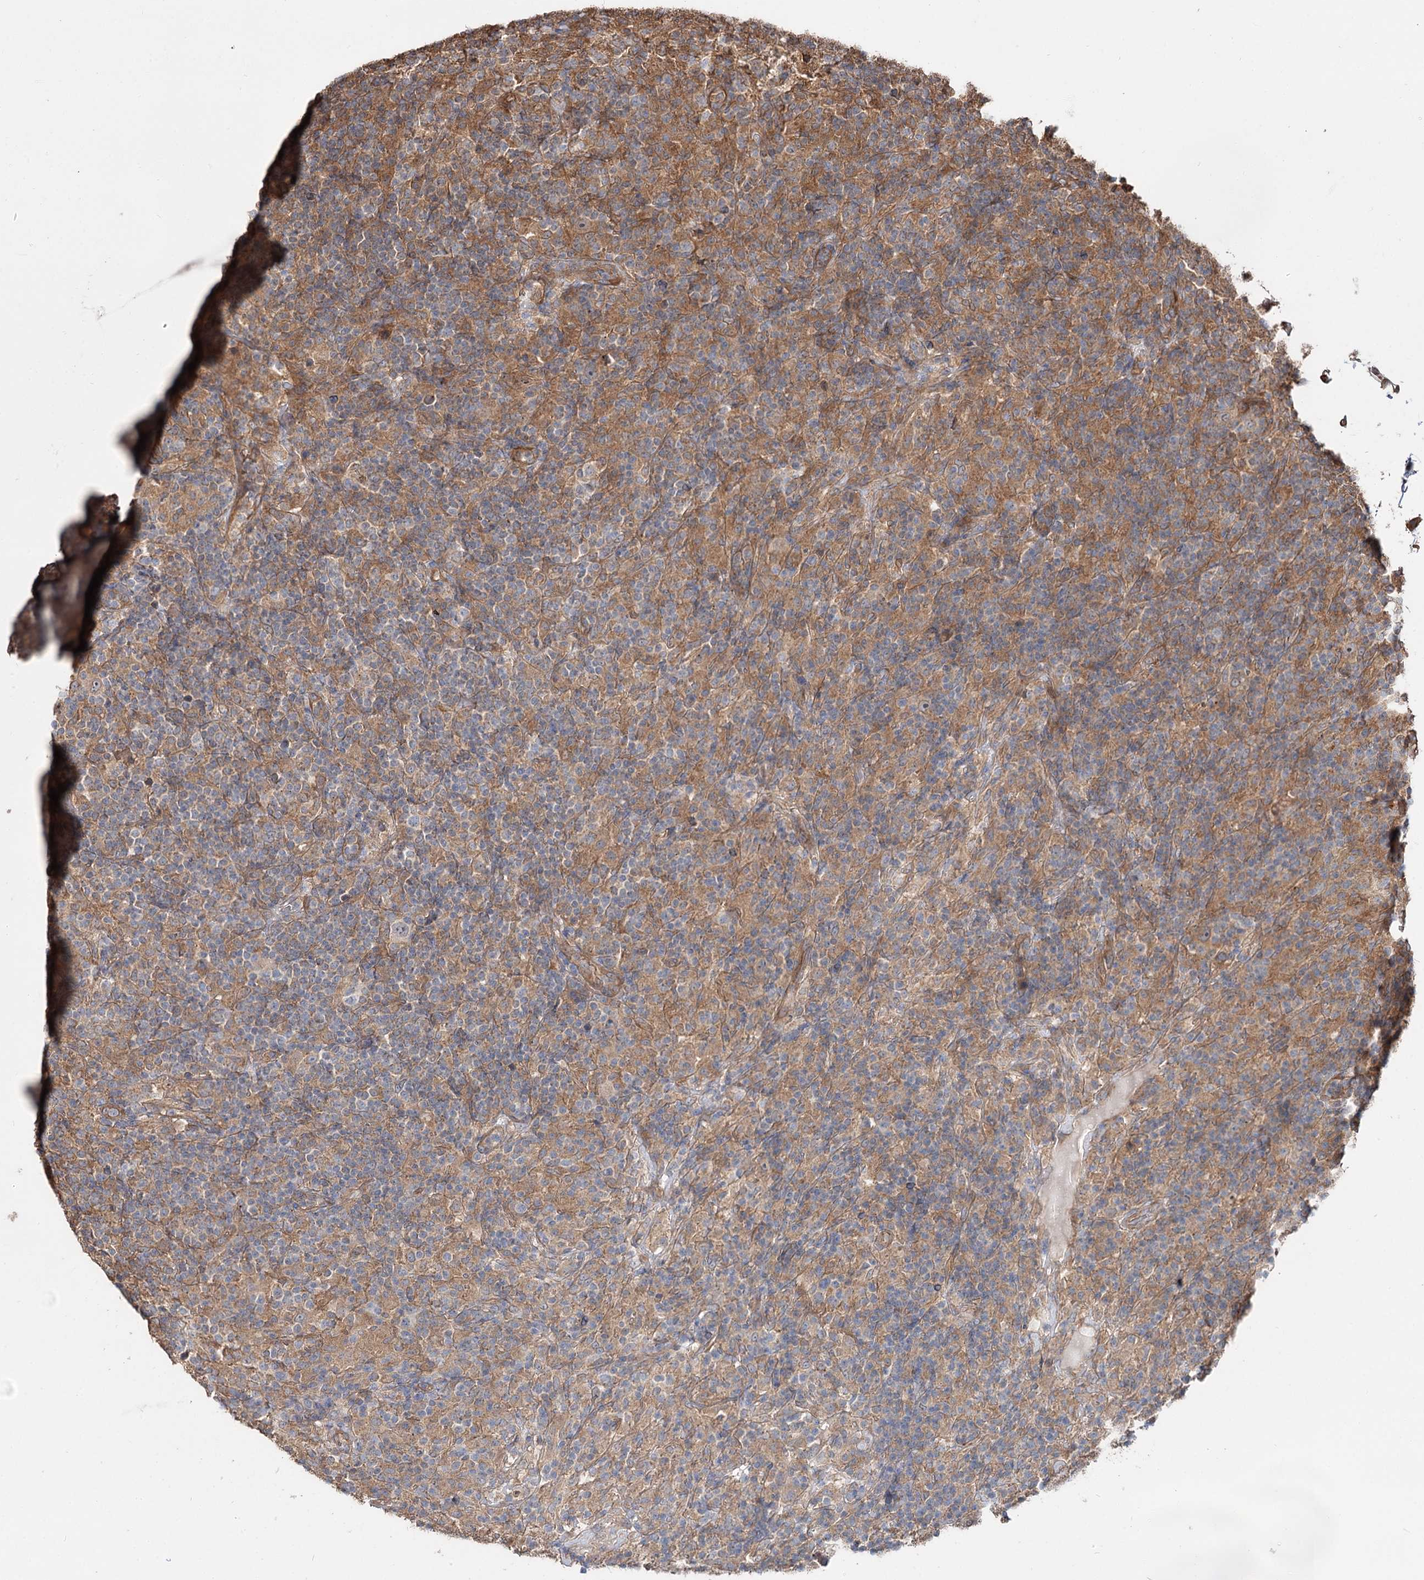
{"staining": {"intensity": "negative", "quantity": "none", "location": "none"}, "tissue": "lymphoma", "cell_type": "Tumor cells", "image_type": "cancer", "snomed": [{"axis": "morphology", "description": "Hodgkin's disease, NOS"}, {"axis": "topography", "description": "Lymph node"}], "caption": "Immunohistochemistry micrograph of lymphoma stained for a protein (brown), which demonstrates no staining in tumor cells. (DAB (3,3'-diaminobenzidine) immunohistochemistry (IHC) visualized using brightfield microscopy, high magnification).", "gene": "SPART", "patient": {"sex": "male", "age": 70}}